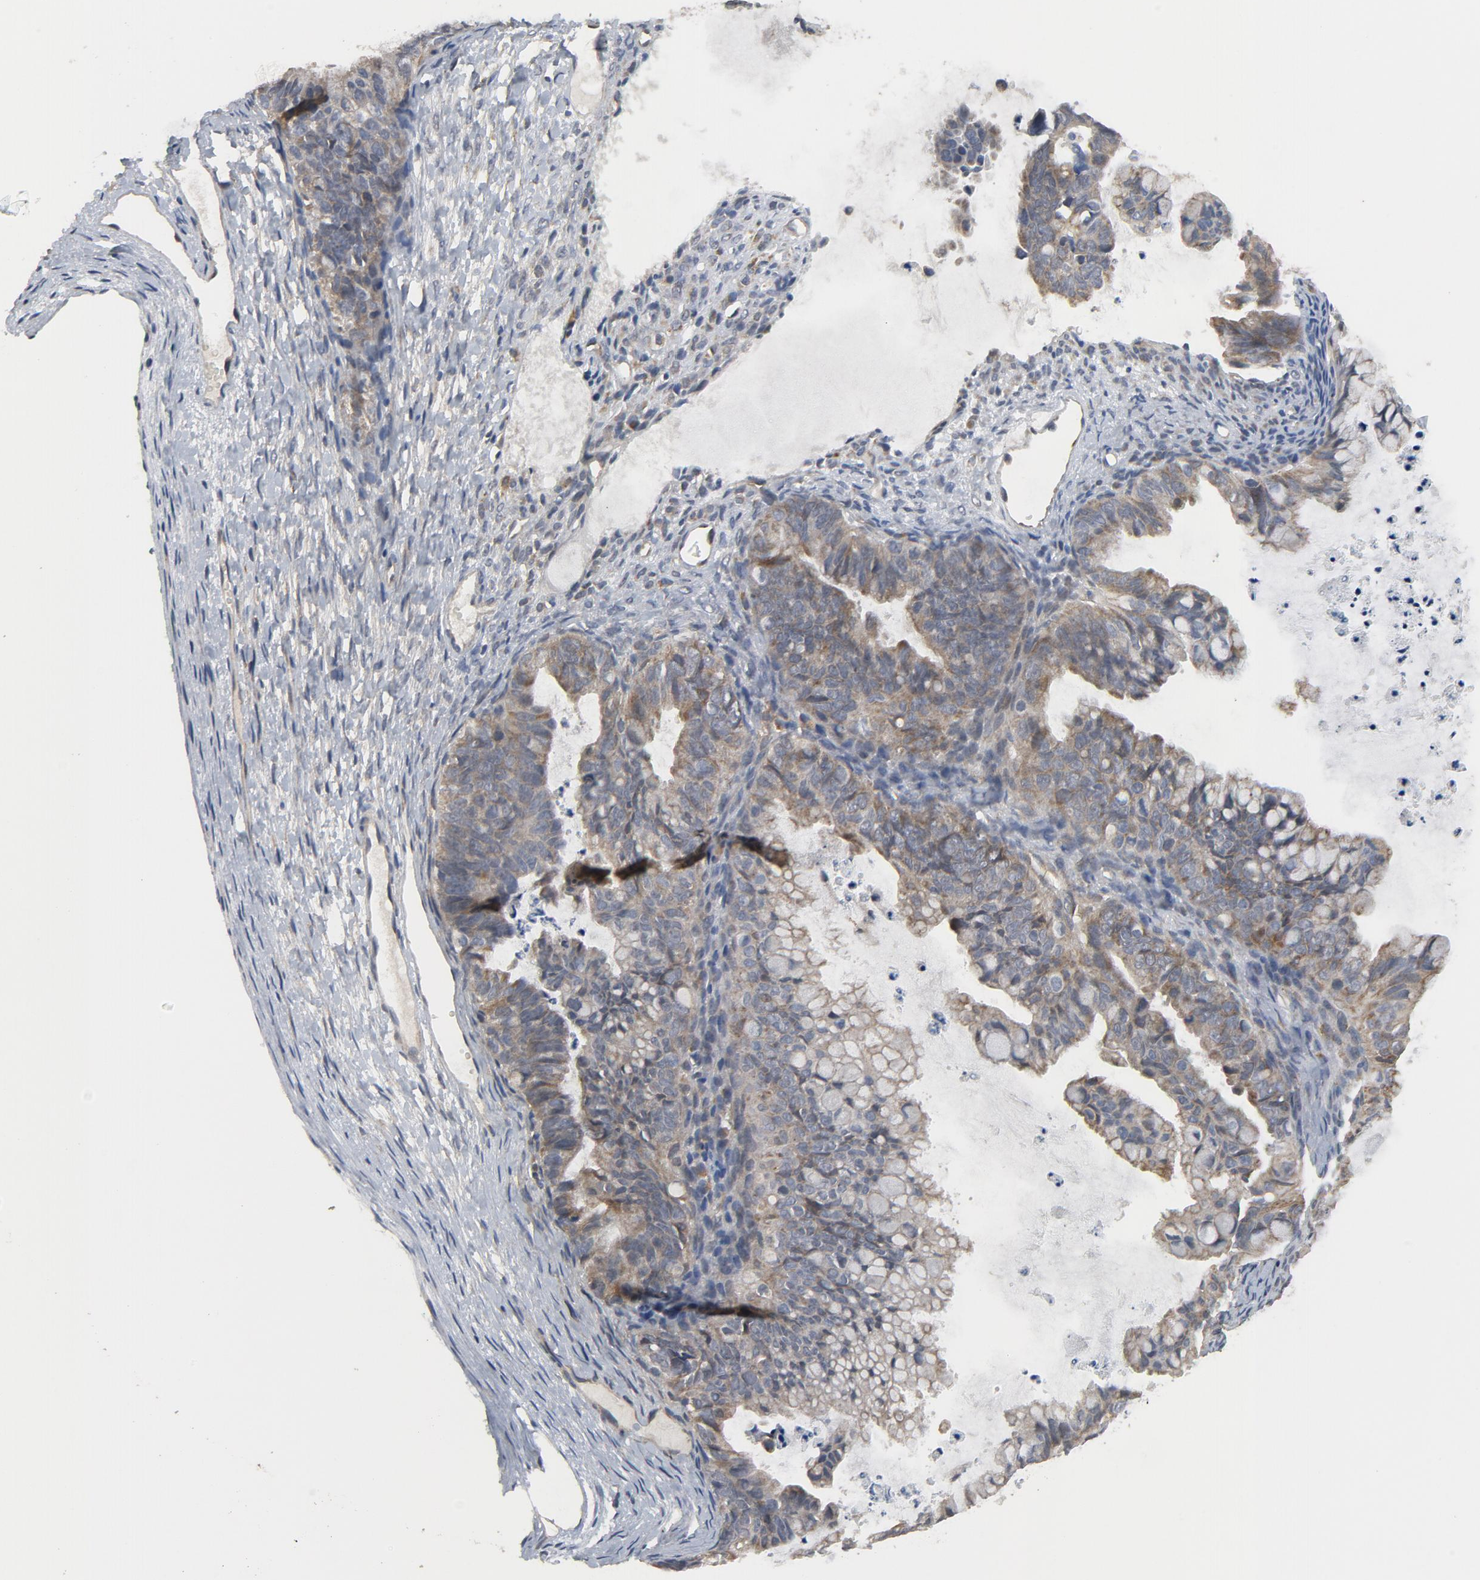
{"staining": {"intensity": "moderate", "quantity": ">75%", "location": "cytoplasmic/membranous"}, "tissue": "ovarian cancer", "cell_type": "Tumor cells", "image_type": "cancer", "snomed": [{"axis": "morphology", "description": "Cystadenocarcinoma, mucinous, NOS"}, {"axis": "topography", "description": "Ovary"}], "caption": "Ovarian mucinous cystadenocarcinoma stained with a protein marker demonstrates moderate staining in tumor cells.", "gene": "C14orf119", "patient": {"sex": "female", "age": 36}}